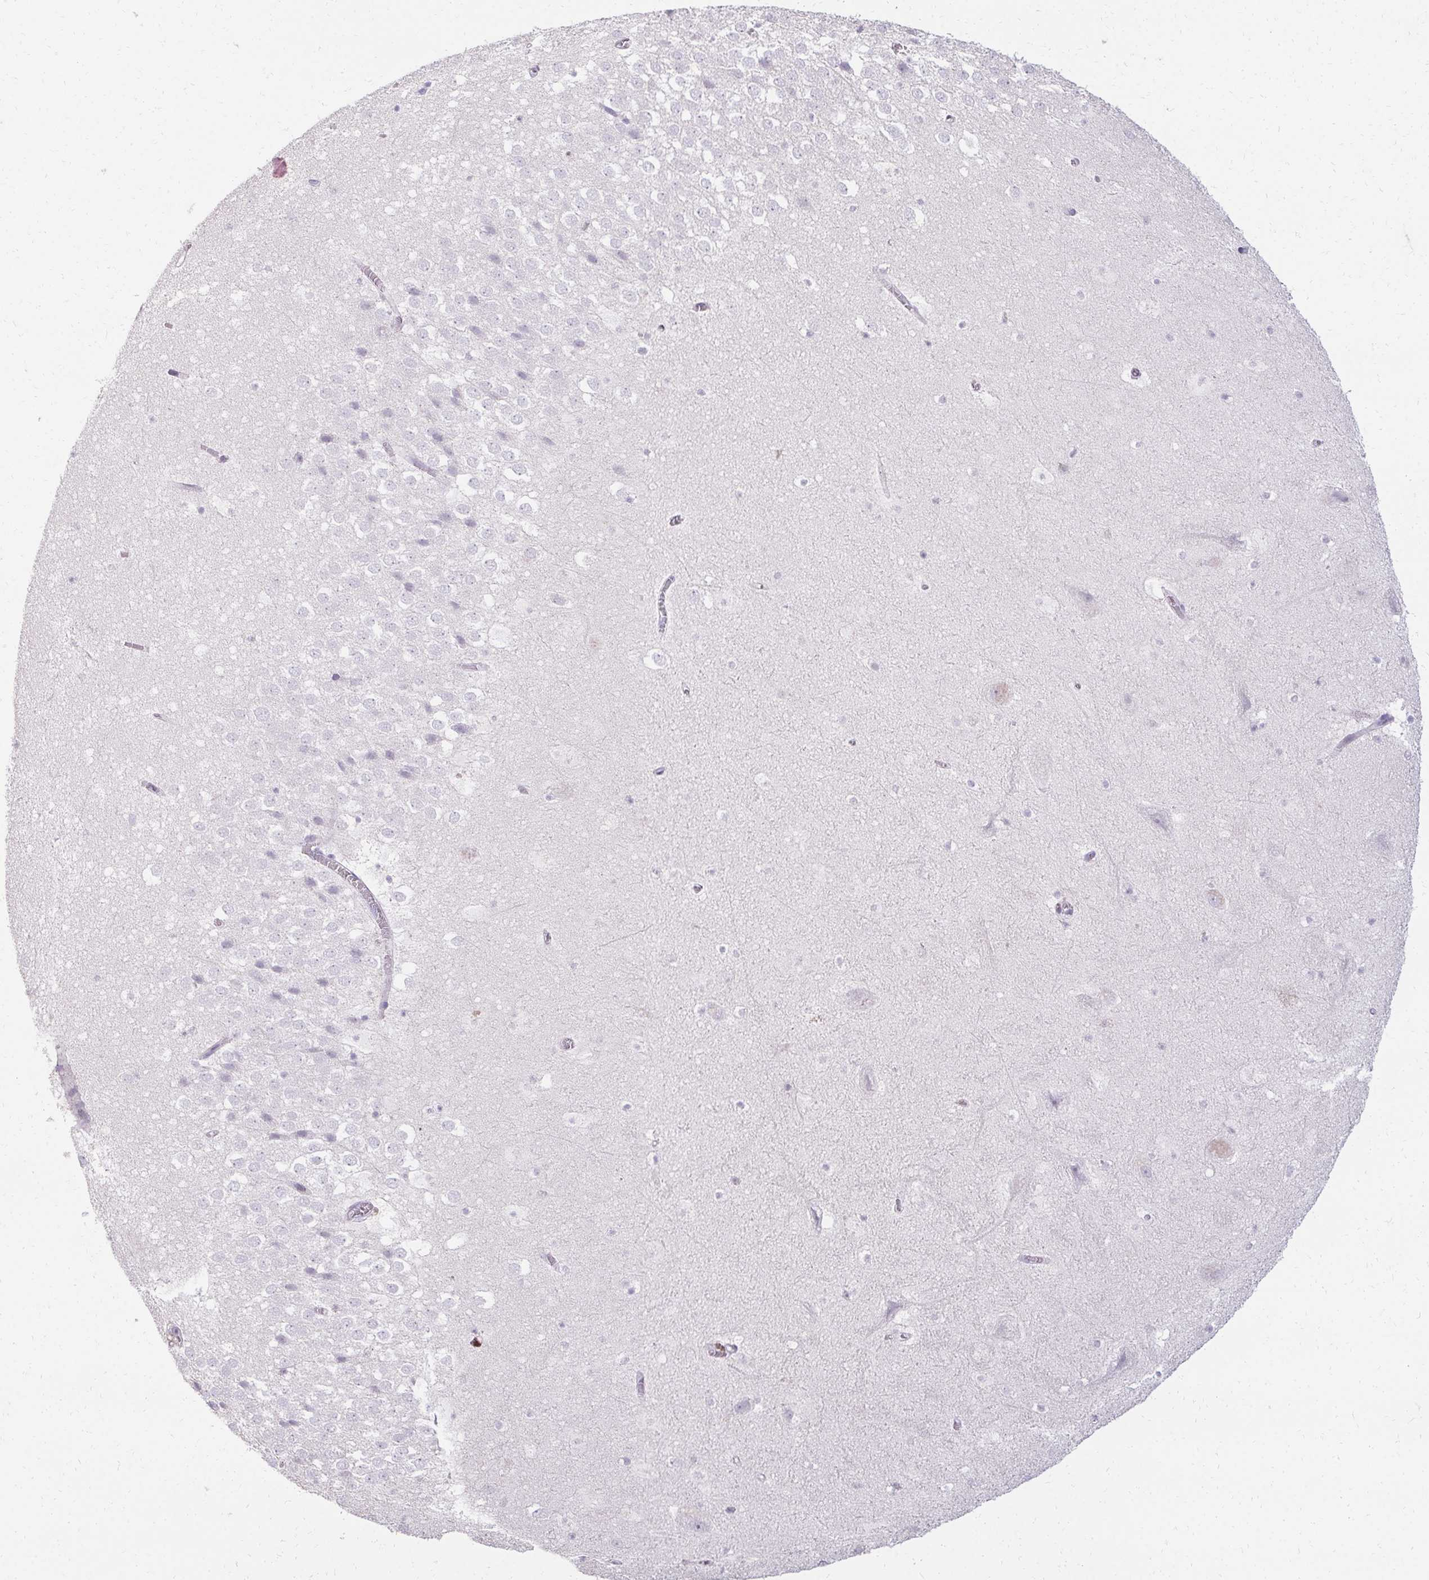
{"staining": {"intensity": "negative", "quantity": "none", "location": "none"}, "tissue": "hippocampus", "cell_type": "Glial cells", "image_type": "normal", "snomed": [{"axis": "morphology", "description": "Normal tissue, NOS"}, {"axis": "topography", "description": "Hippocampus"}], "caption": "This is an immunohistochemistry (IHC) micrograph of normal human hippocampus. There is no staining in glial cells.", "gene": "PMEL", "patient": {"sex": "female", "age": 42}}